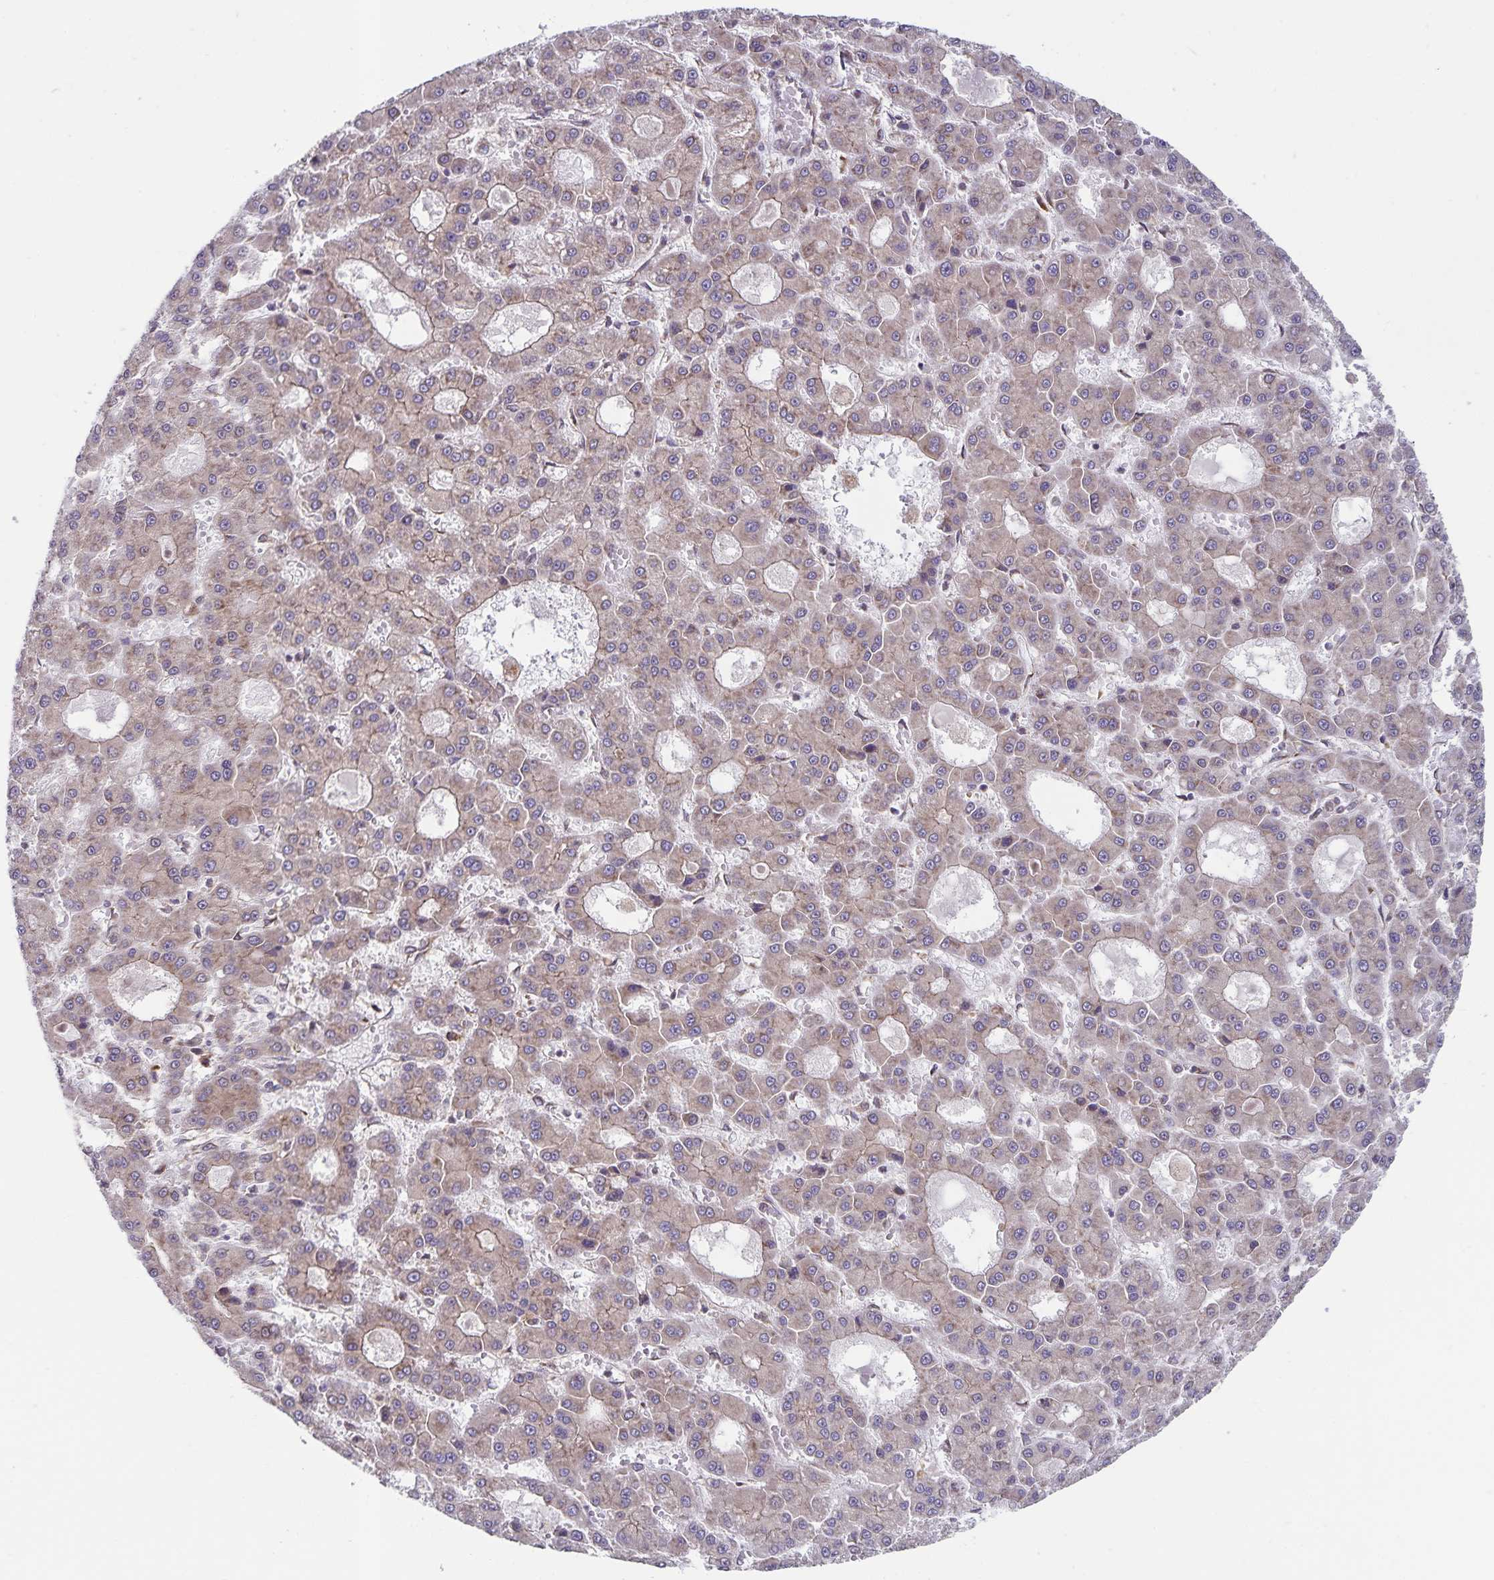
{"staining": {"intensity": "weak", "quantity": "25%-75%", "location": "cytoplasmic/membranous"}, "tissue": "liver cancer", "cell_type": "Tumor cells", "image_type": "cancer", "snomed": [{"axis": "morphology", "description": "Carcinoma, Hepatocellular, NOS"}, {"axis": "topography", "description": "Liver"}], "caption": "This is a histology image of IHC staining of liver hepatocellular carcinoma, which shows weak positivity in the cytoplasmic/membranous of tumor cells.", "gene": "SEC62", "patient": {"sex": "male", "age": 70}}